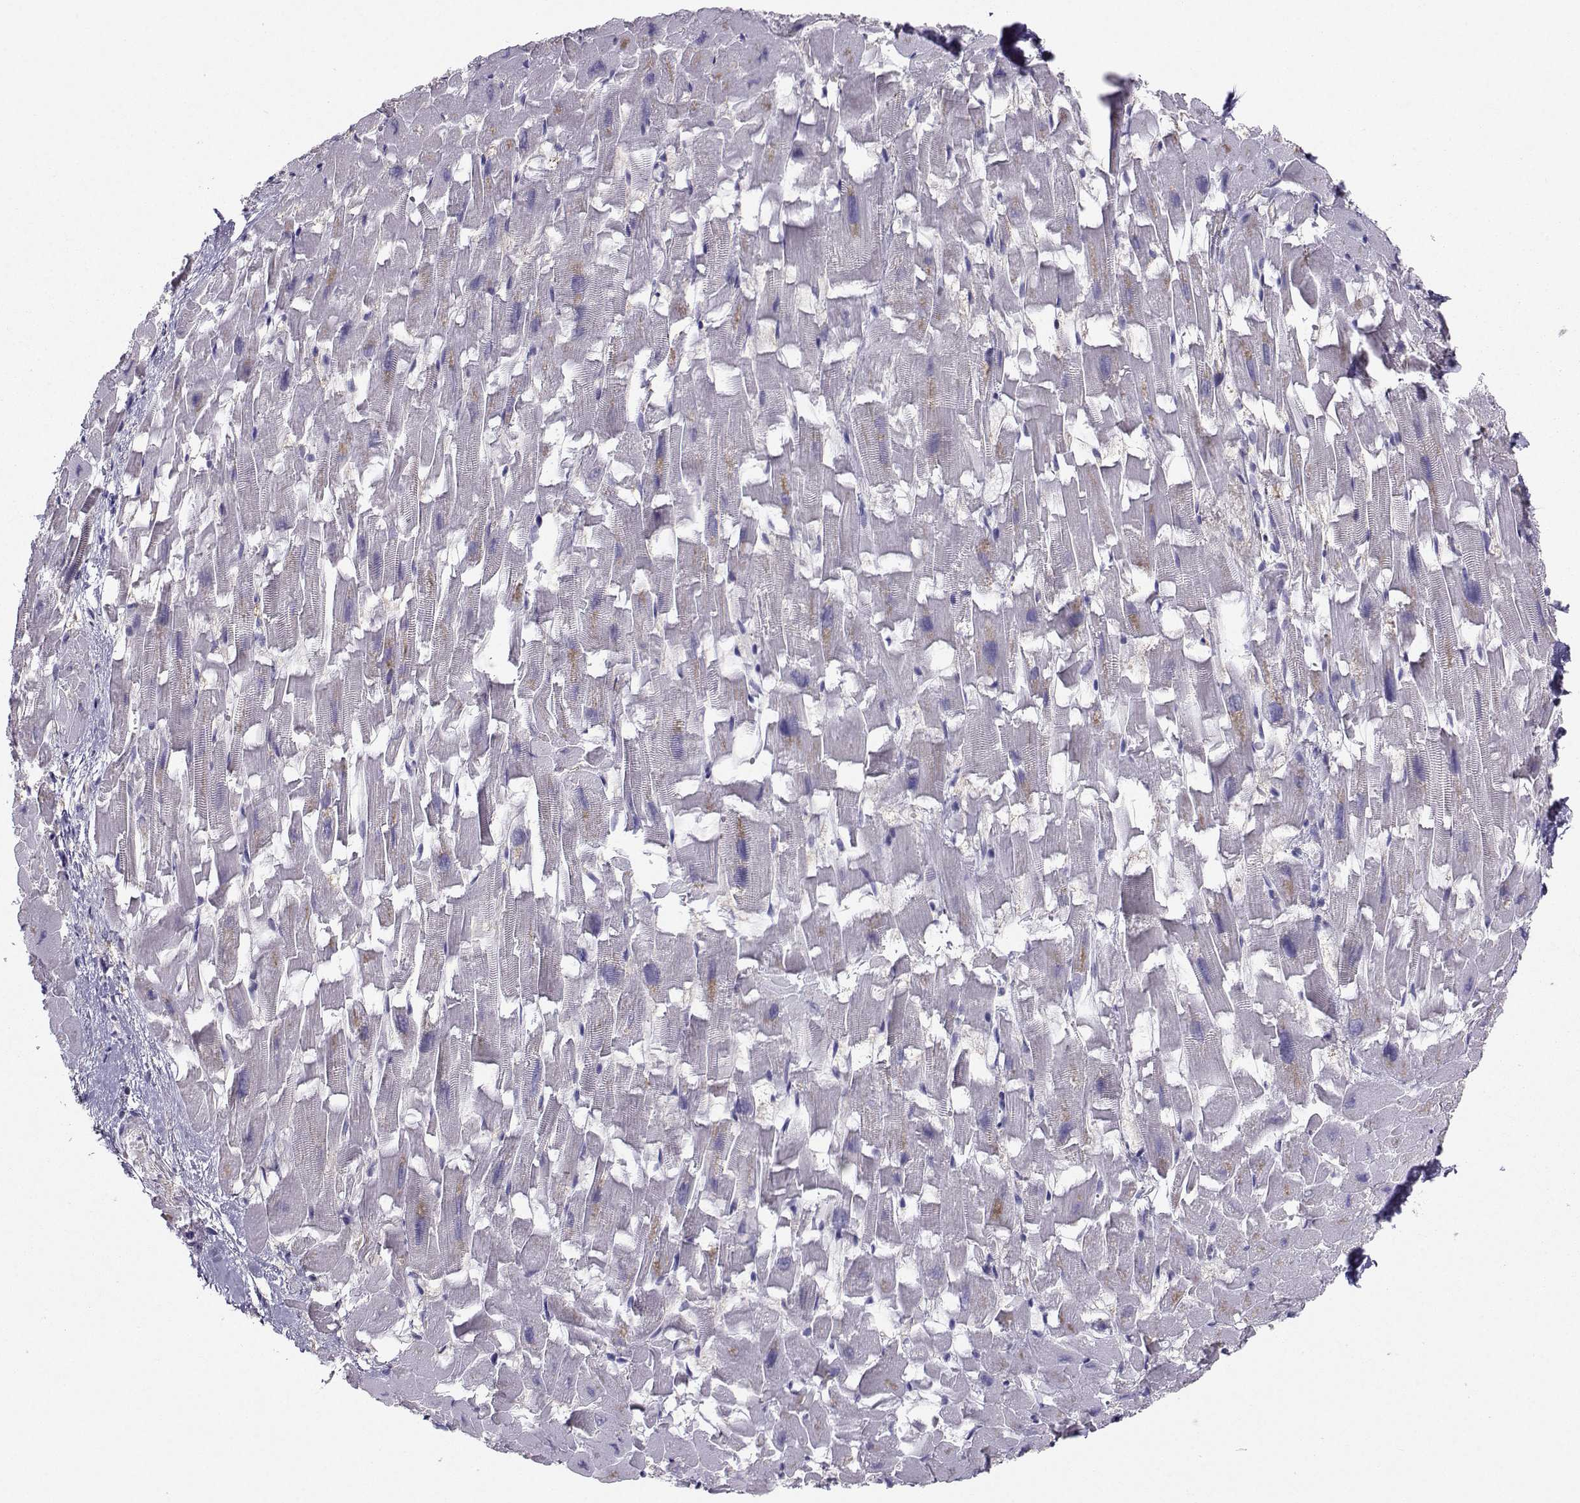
{"staining": {"intensity": "negative", "quantity": "none", "location": "none"}, "tissue": "heart muscle", "cell_type": "Cardiomyocytes", "image_type": "normal", "snomed": [{"axis": "morphology", "description": "Normal tissue, NOS"}, {"axis": "topography", "description": "Heart"}], "caption": "Heart muscle was stained to show a protein in brown. There is no significant staining in cardiomyocytes.", "gene": "PGK1", "patient": {"sex": "female", "age": 64}}